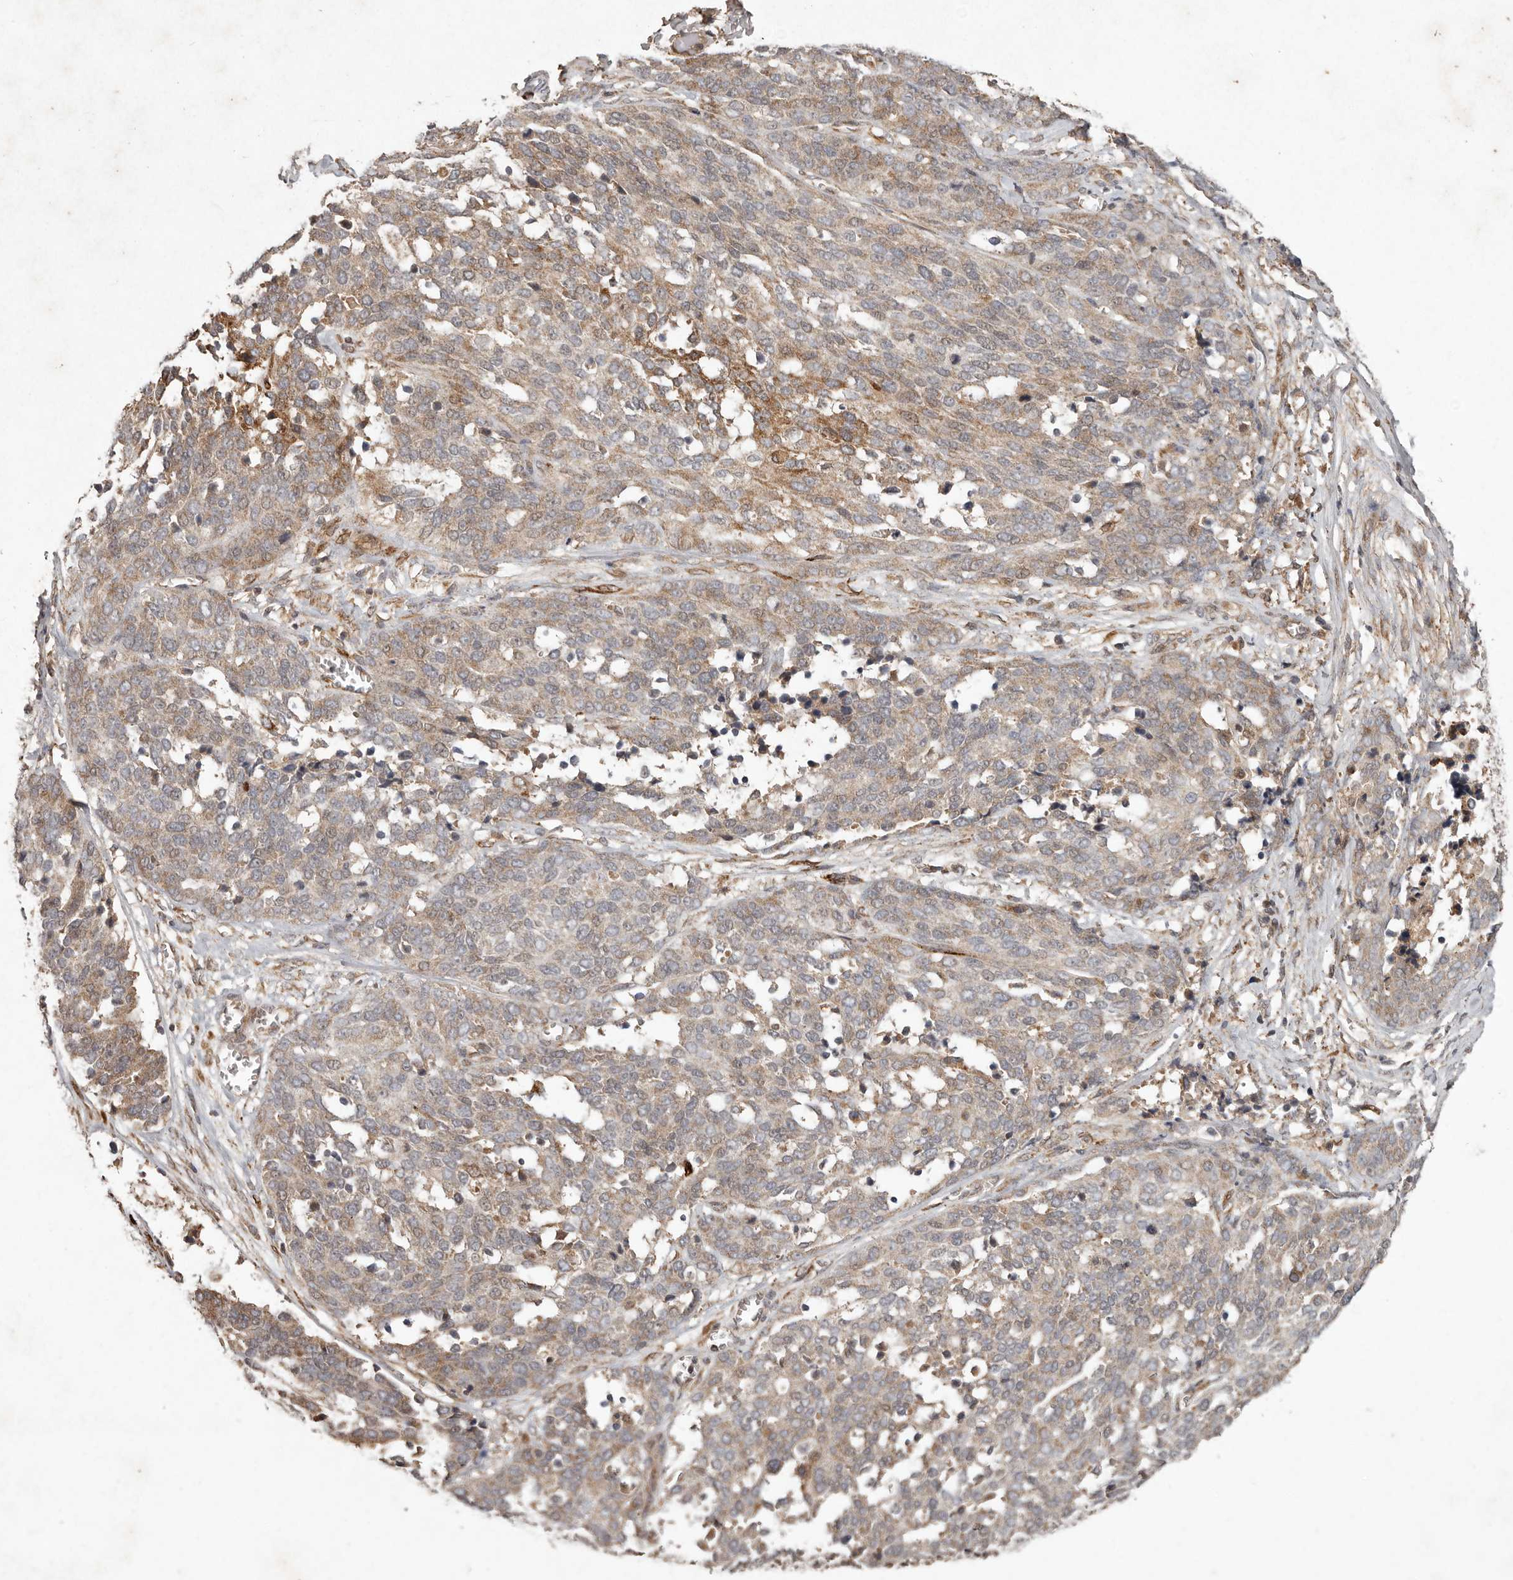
{"staining": {"intensity": "moderate", "quantity": "25%-75%", "location": "cytoplasmic/membranous"}, "tissue": "ovarian cancer", "cell_type": "Tumor cells", "image_type": "cancer", "snomed": [{"axis": "morphology", "description": "Cystadenocarcinoma, serous, NOS"}, {"axis": "topography", "description": "Ovary"}], "caption": "Immunohistochemistry of ovarian cancer shows medium levels of moderate cytoplasmic/membranous expression in about 25%-75% of tumor cells.", "gene": "PLOD2", "patient": {"sex": "female", "age": 44}}